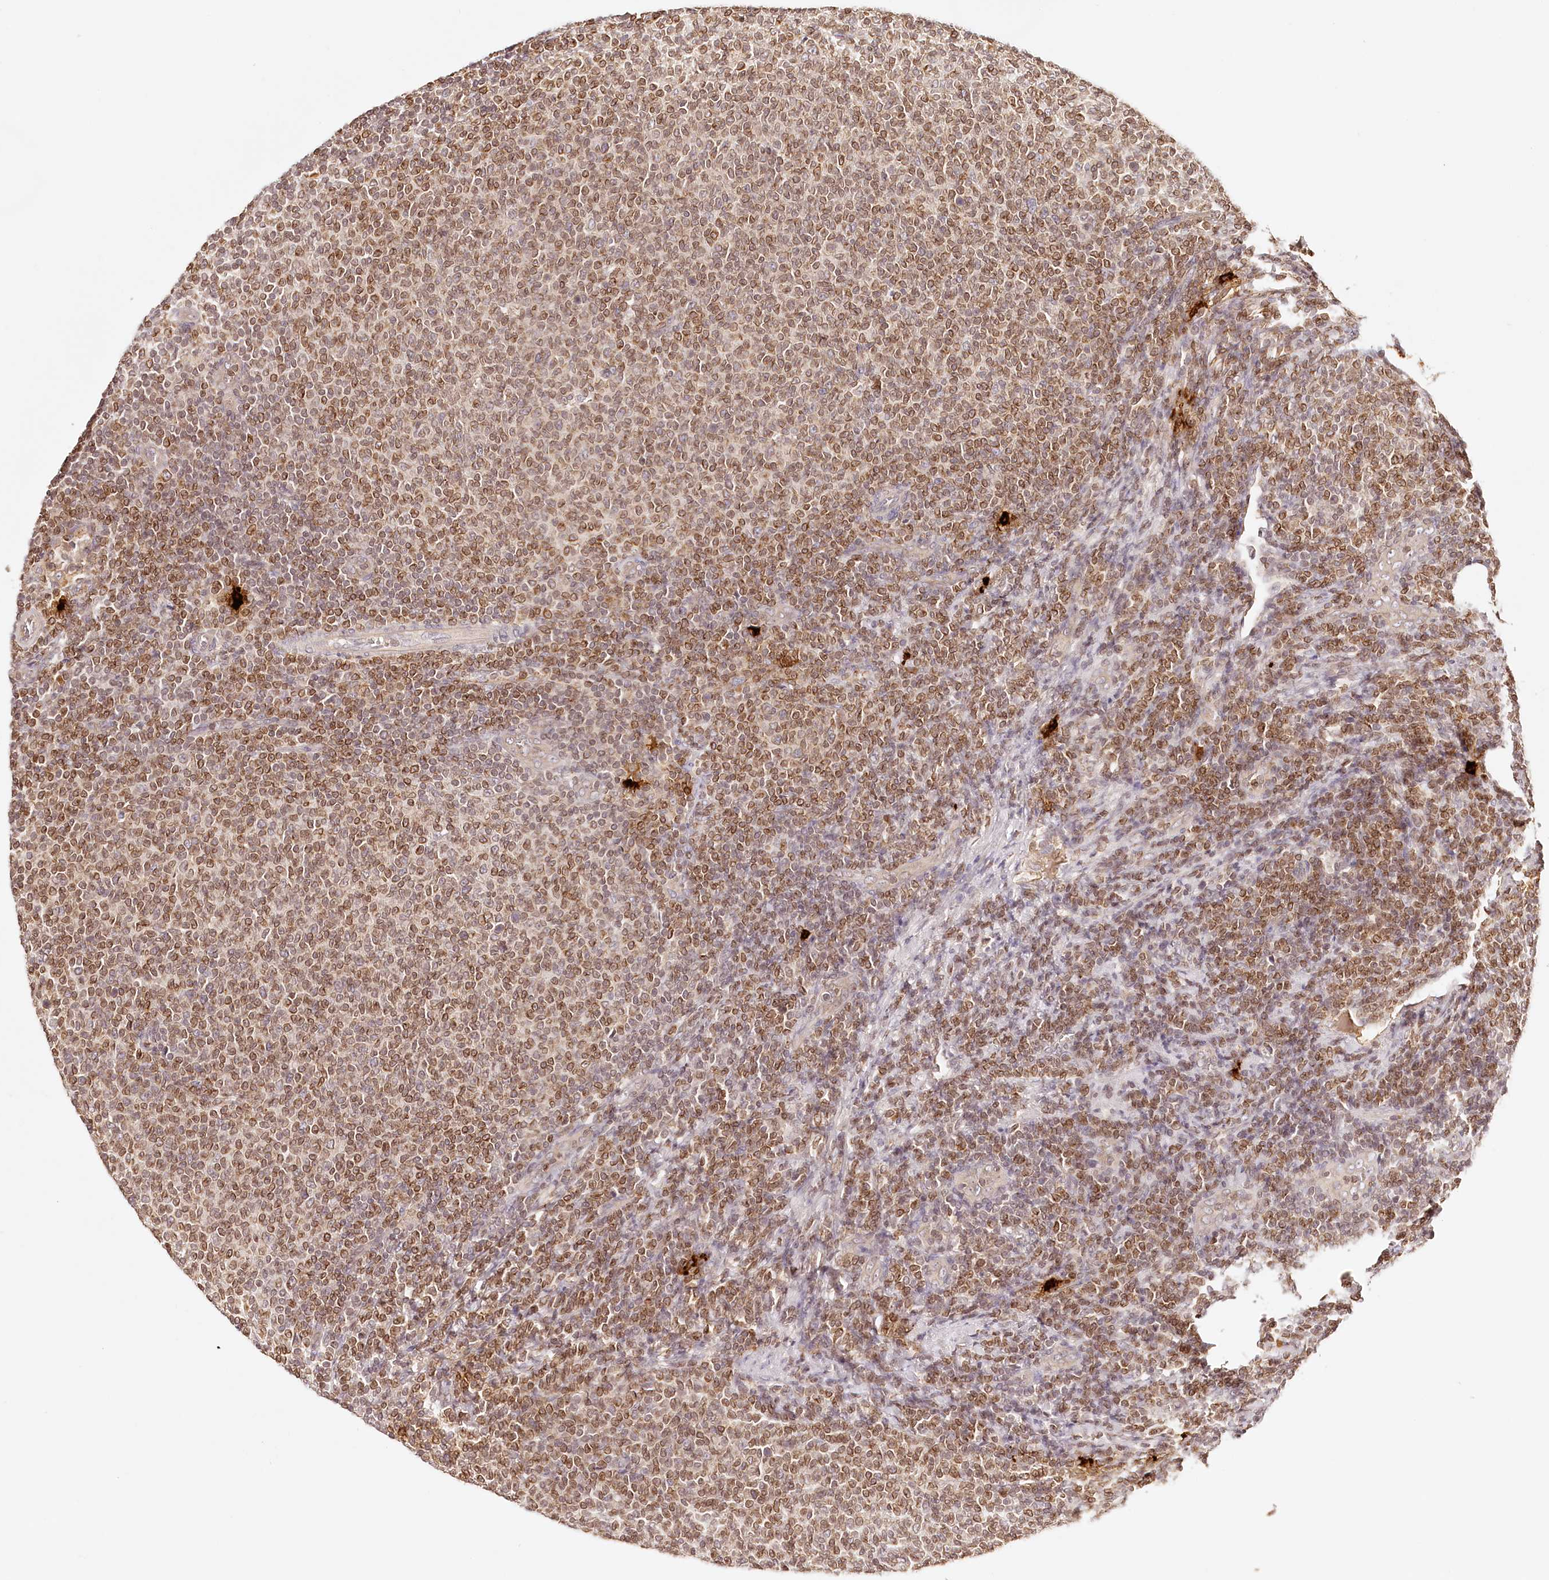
{"staining": {"intensity": "weak", "quantity": ">75%", "location": "nuclear"}, "tissue": "lymphoma", "cell_type": "Tumor cells", "image_type": "cancer", "snomed": [{"axis": "morphology", "description": "Malignant lymphoma, non-Hodgkin's type, Low grade"}, {"axis": "topography", "description": "Lymph node"}], "caption": "Protein staining by immunohistochemistry reveals weak nuclear positivity in approximately >75% of tumor cells in lymphoma.", "gene": "SYNGR1", "patient": {"sex": "male", "age": 66}}